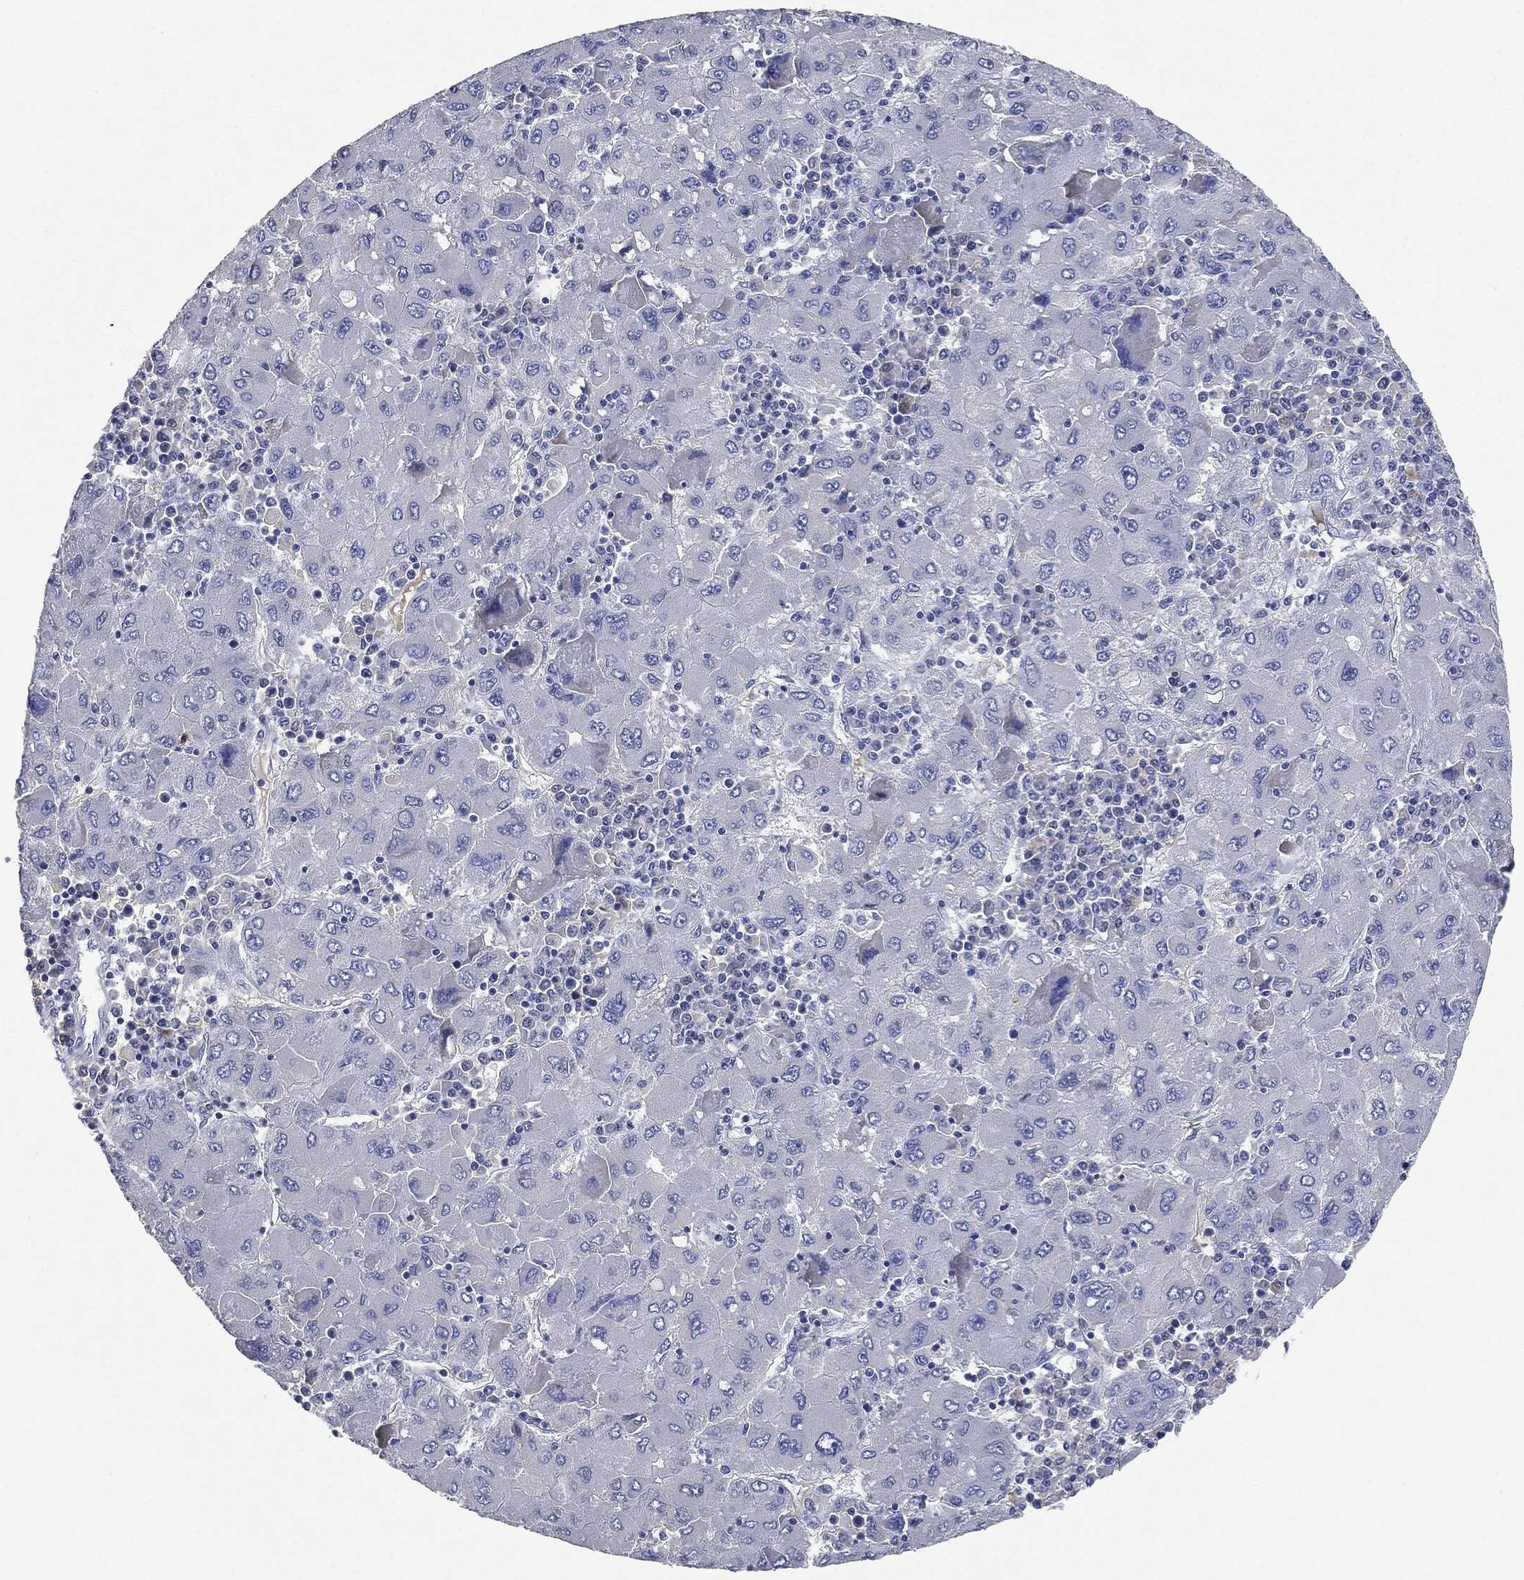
{"staining": {"intensity": "negative", "quantity": "none", "location": "none"}, "tissue": "liver cancer", "cell_type": "Tumor cells", "image_type": "cancer", "snomed": [{"axis": "morphology", "description": "Carcinoma, Hepatocellular, NOS"}, {"axis": "topography", "description": "Liver"}], "caption": "DAB immunohistochemical staining of hepatocellular carcinoma (liver) demonstrates no significant expression in tumor cells.", "gene": "NTRK1", "patient": {"sex": "male", "age": 75}}